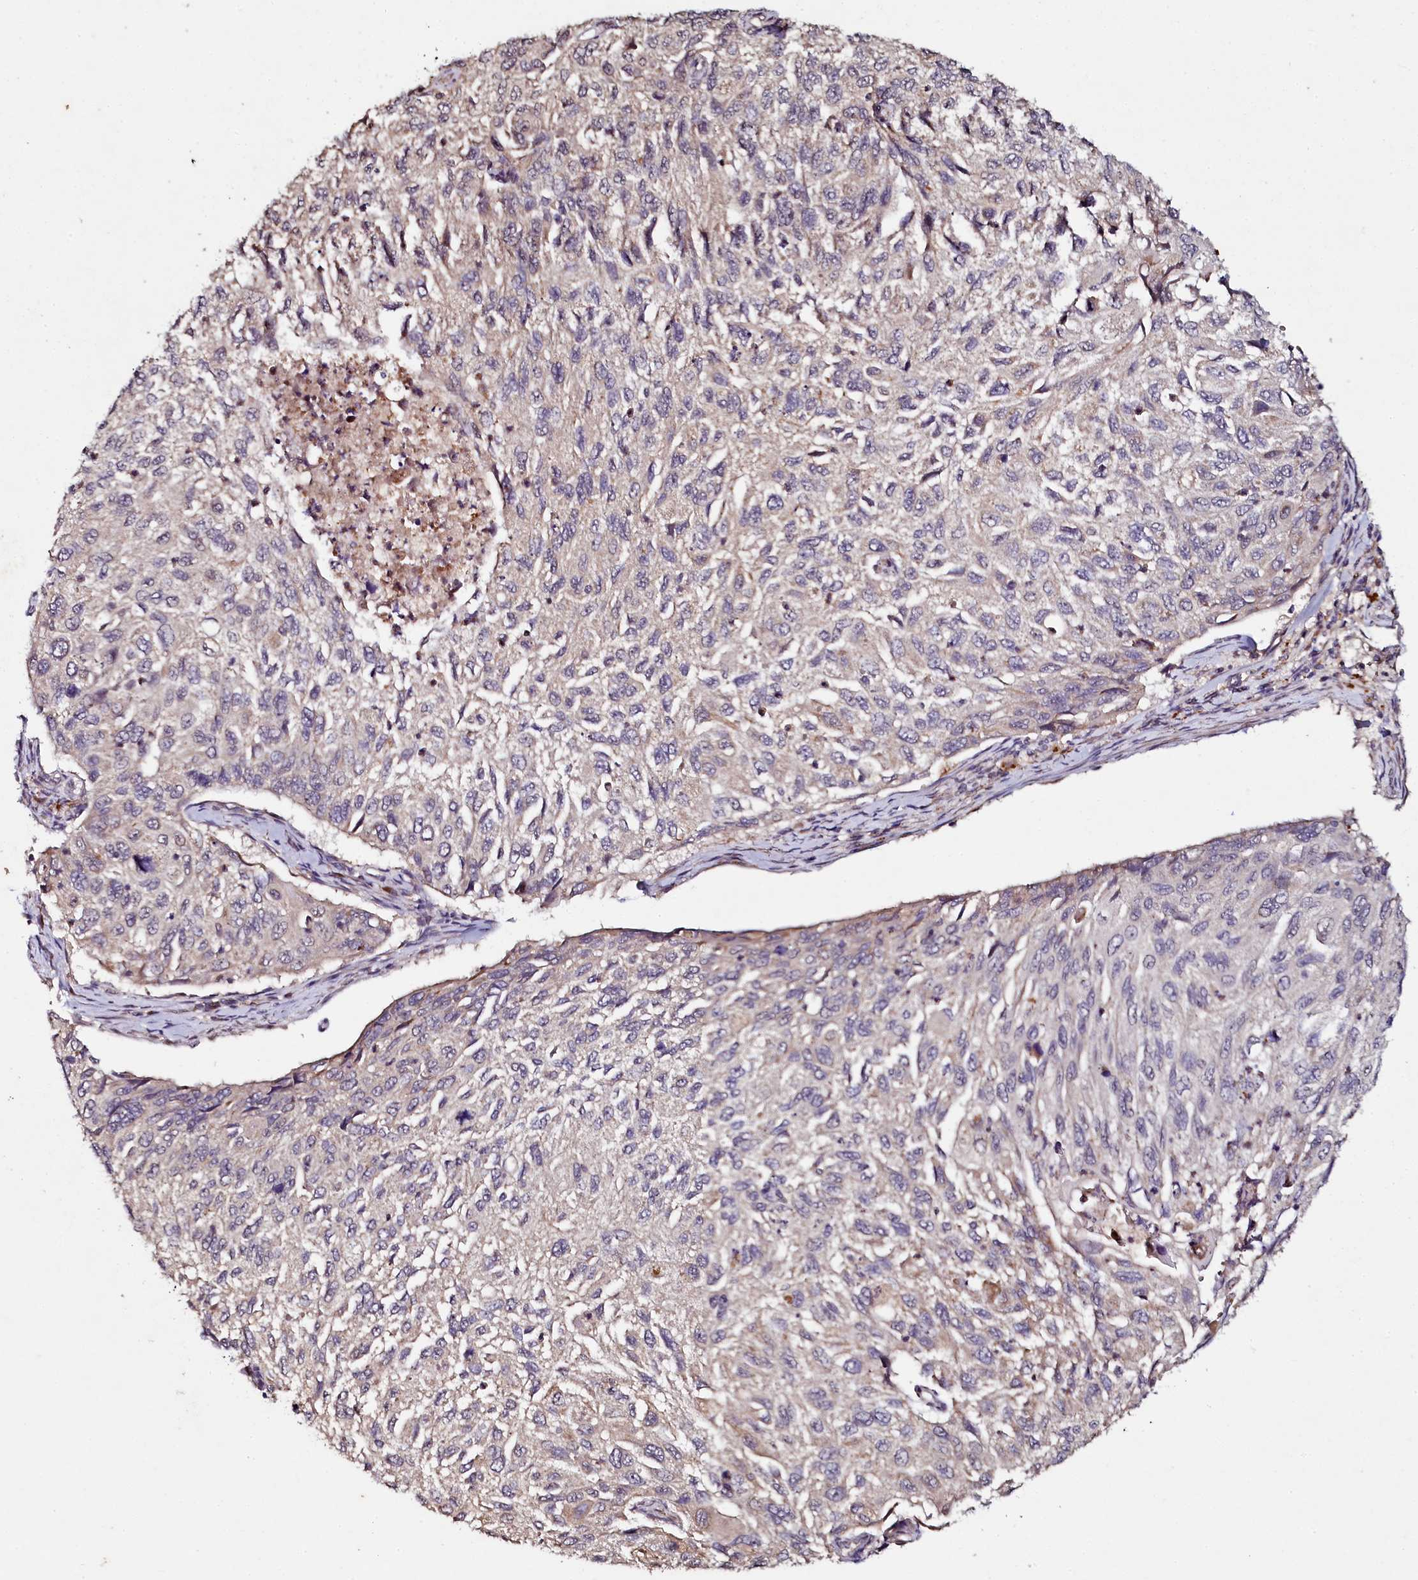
{"staining": {"intensity": "negative", "quantity": "none", "location": "none"}, "tissue": "cervical cancer", "cell_type": "Tumor cells", "image_type": "cancer", "snomed": [{"axis": "morphology", "description": "Squamous cell carcinoma, NOS"}, {"axis": "topography", "description": "Cervix"}], "caption": "Human cervical cancer (squamous cell carcinoma) stained for a protein using immunohistochemistry (IHC) exhibits no expression in tumor cells.", "gene": "SEC24C", "patient": {"sex": "female", "age": 70}}